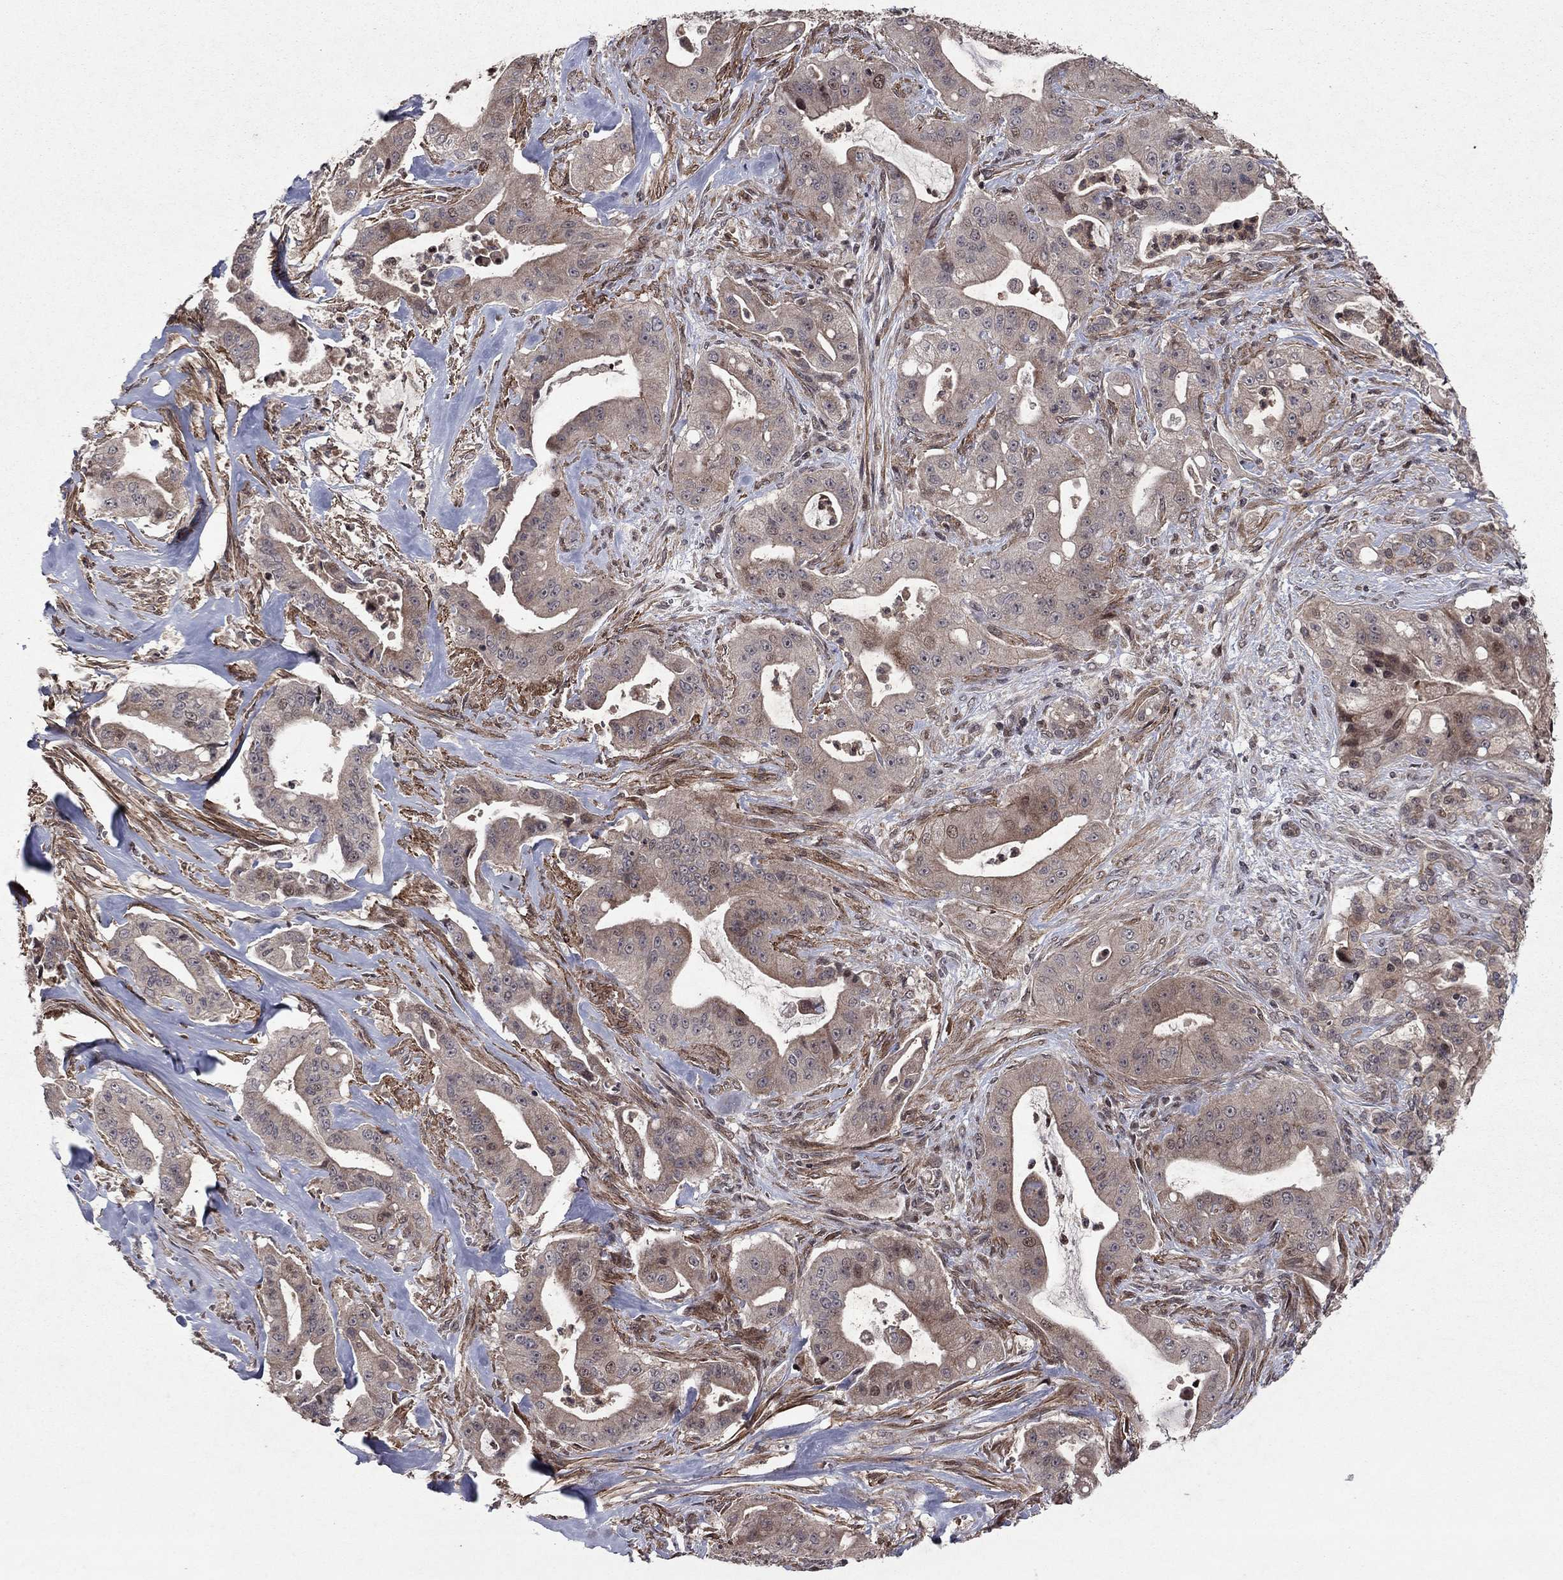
{"staining": {"intensity": "weak", "quantity": "25%-75%", "location": "cytoplasmic/membranous"}, "tissue": "pancreatic cancer", "cell_type": "Tumor cells", "image_type": "cancer", "snomed": [{"axis": "morphology", "description": "Normal tissue, NOS"}, {"axis": "morphology", "description": "Inflammation, NOS"}, {"axis": "morphology", "description": "Adenocarcinoma, NOS"}, {"axis": "topography", "description": "Pancreas"}], "caption": "Adenocarcinoma (pancreatic) tissue demonstrates weak cytoplasmic/membranous staining in approximately 25%-75% of tumor cells", "gene": "SORBS1", "patient": {"sex": "male", "age": 57}}